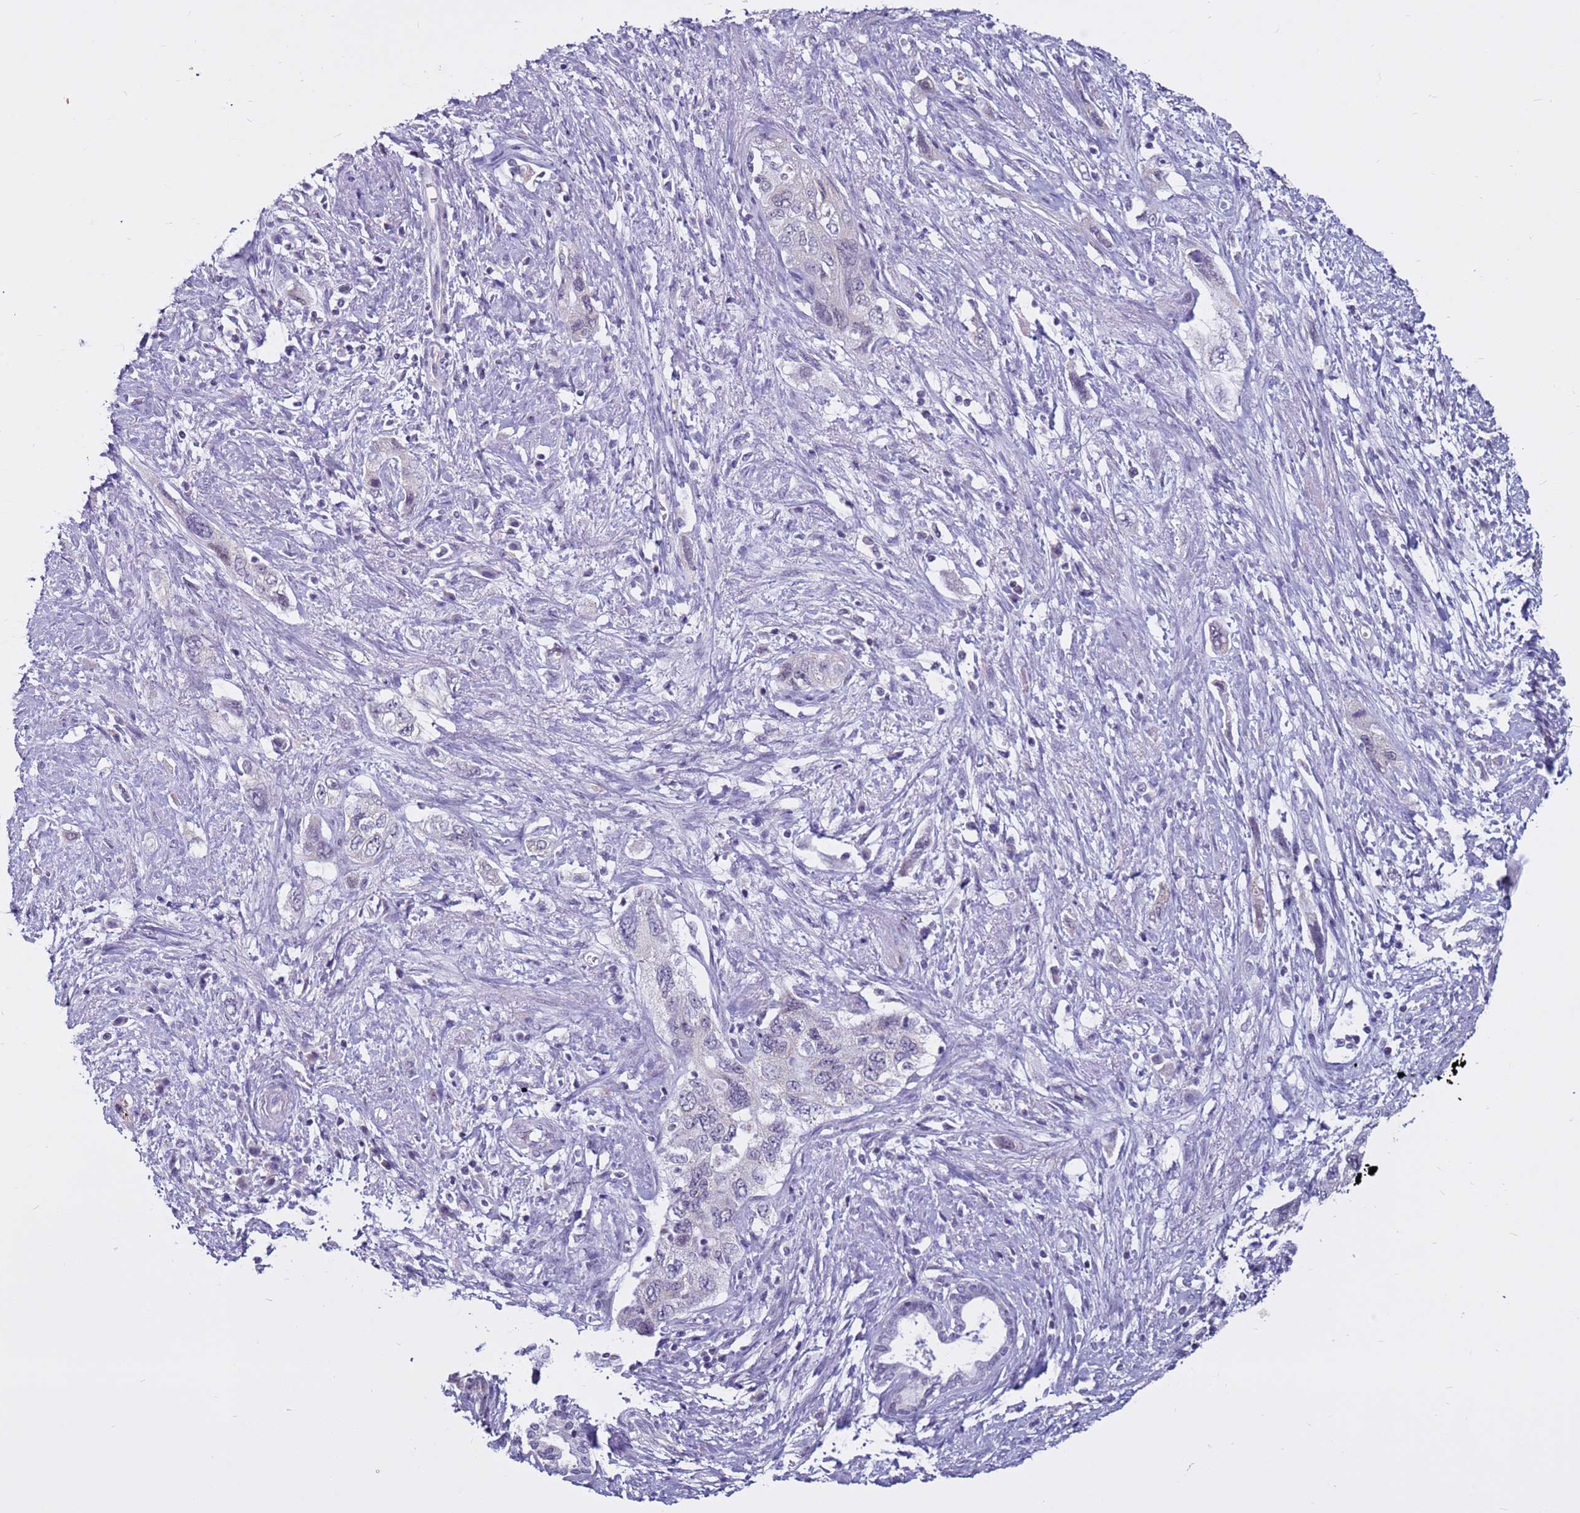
{"staining": {"intensity": "negative", "quantity": "none", "location": "none"}, "tissue": "pancreatic cancer", "cell_type": "Tumor cells", "image_type": "cancer", "snomed": [{"axis": "morphology", "description": "Adenocarcinoma, NOS"}, {"axis": "topography", "description": "Pancreas"}], "caption": "Photomicrograph shows no protein positivity in tumor cells of pancreatic cancer (adenocarcinoma) tissue. (Immunohistochemistry, brightfield microscopy, high magnification).", "gene": "CDK2AP2", "patient": {"sex": "female", "age": 73}}